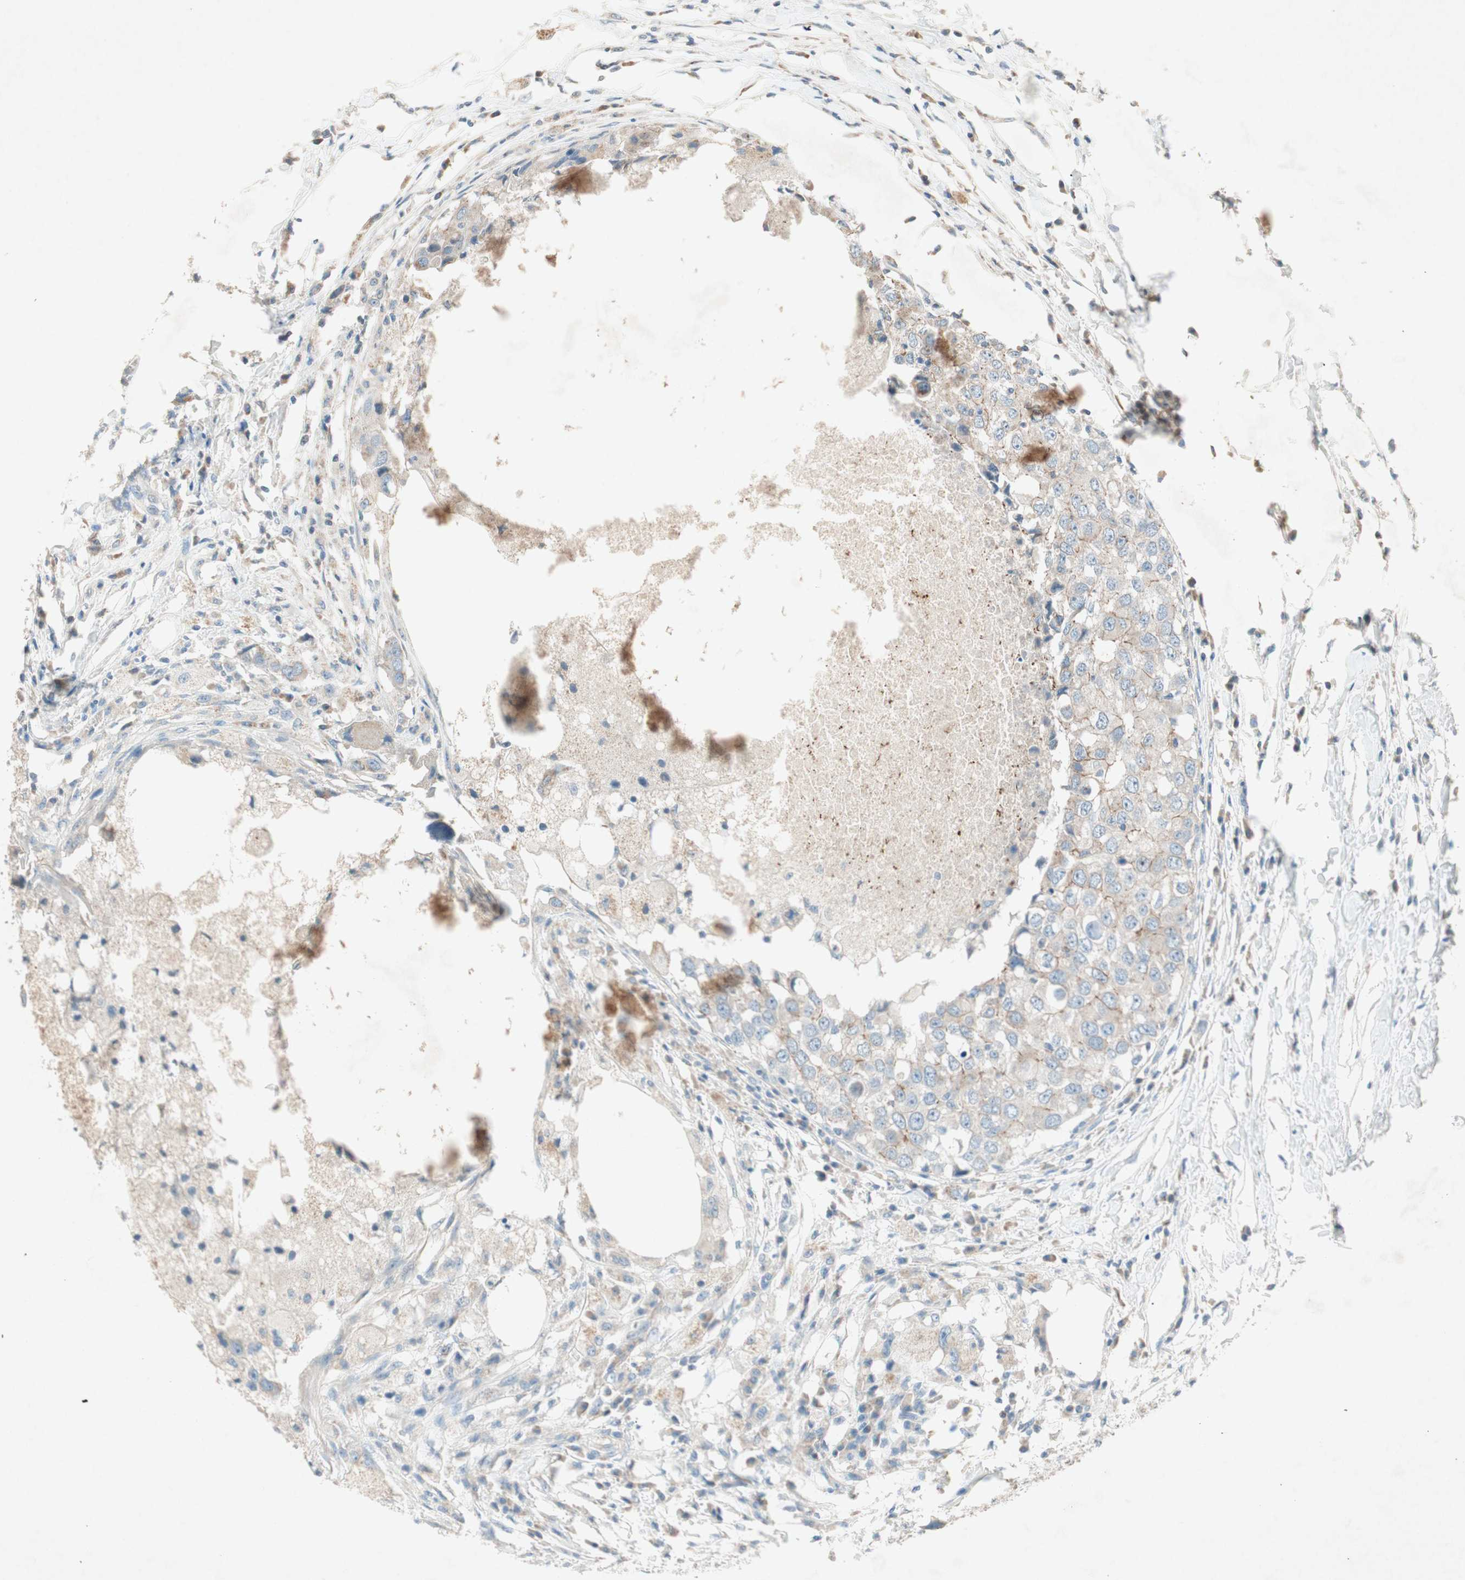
{"staining": {"intensity": "weak", "quantity": "25%-75%", "location": "cytoplasmic/membranous"}, "tissue": "breast cancer", "cell_type": "Tumor cells", "image_type": "cancer", "snomed": [{"axis": "morphology", "description": "Duct carcinoma"}, {"axis": "topography", "description": "Breast"}], "caption": "Intraductal carcinoma (breast) tissue shows weak cytoplasmic/membranous positivity in approximately 25%-75% of tumor cells", "gene": "NKAIN1", "patient": {"sex": "female", "age": 27}}